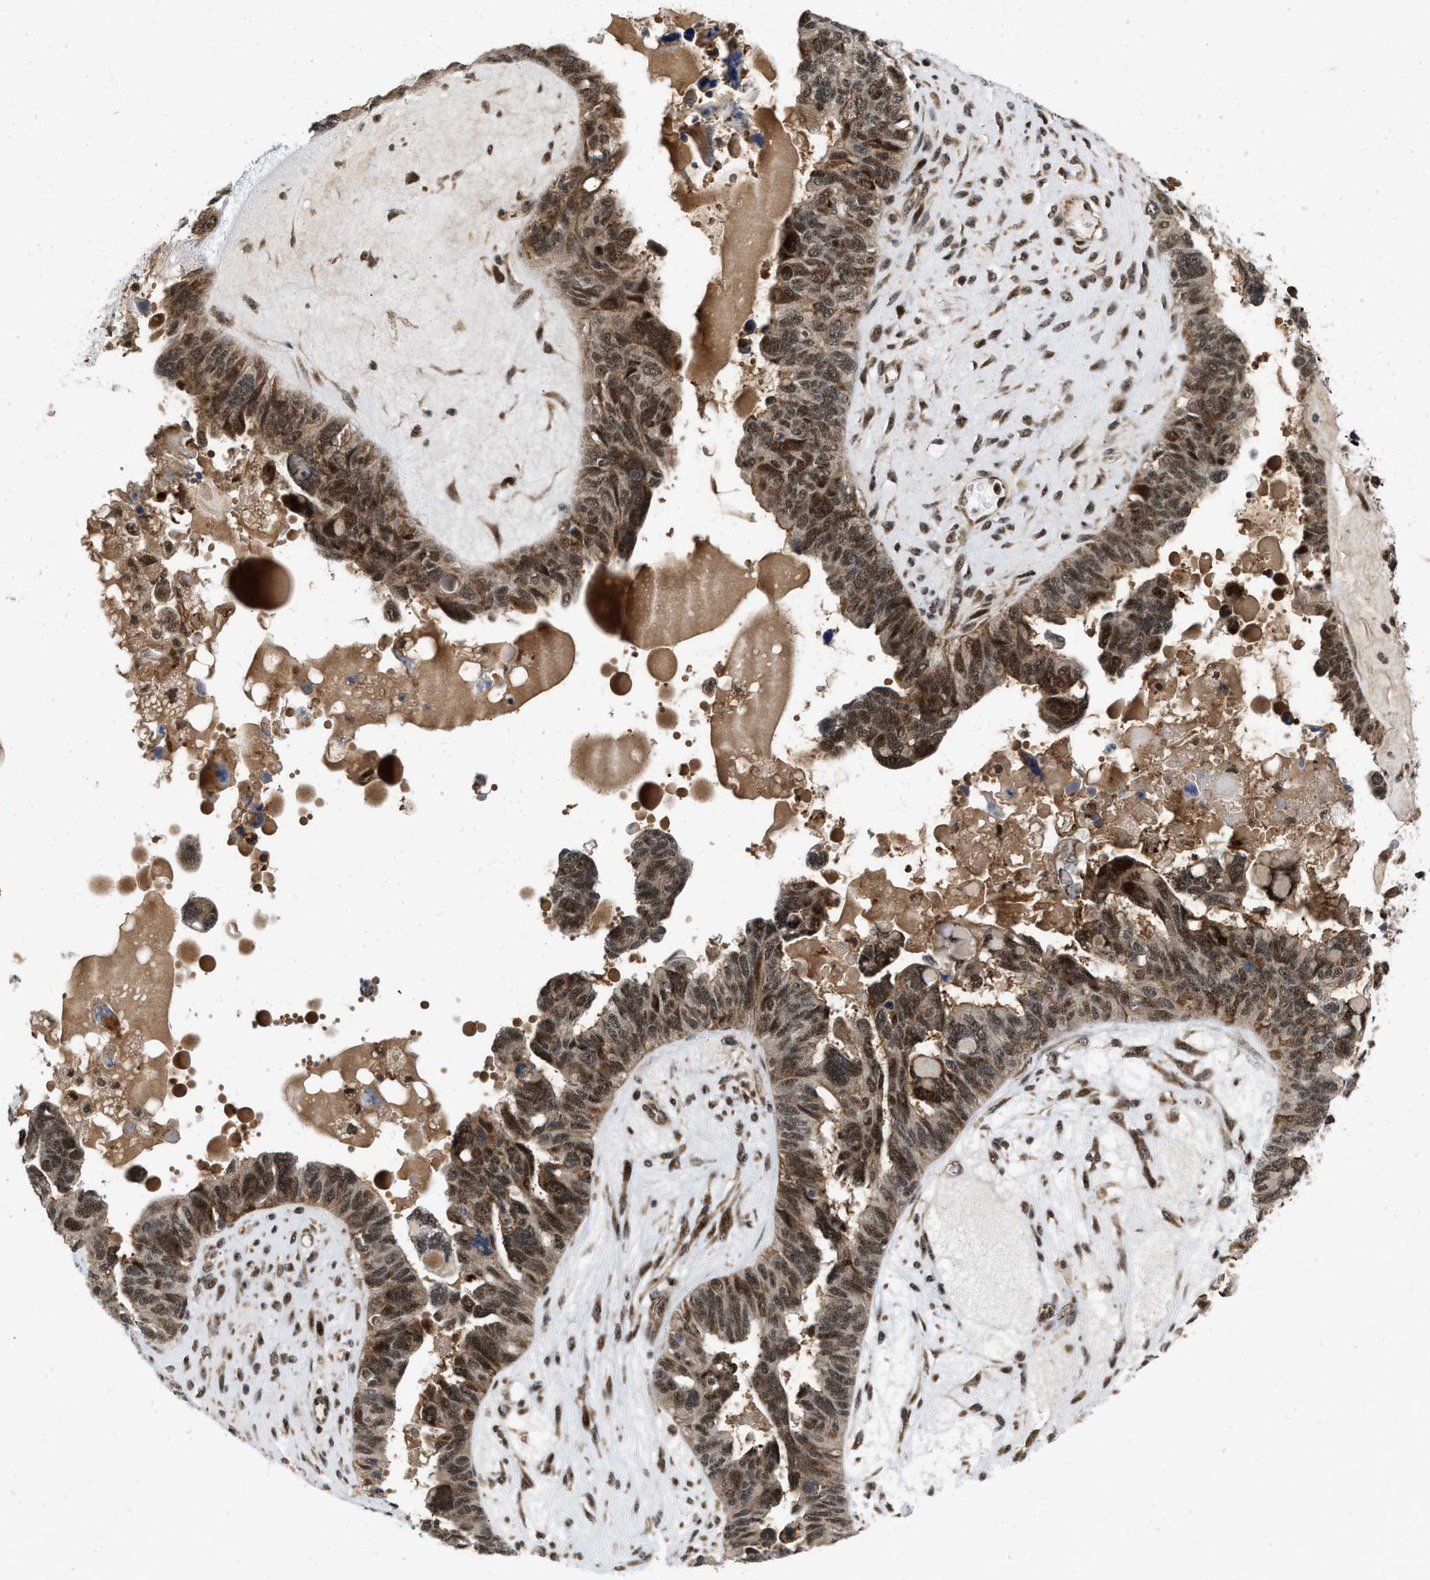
{"staining": {"intensity": "moderate", "quantity": ">75%", "location": "cytoplasmic/membranous,nuclear"}, "tissue": "ovarian cancer", "cell_type": "Tumor cells", "image_type": "cancer", "snomed": [{"axis": "morphology", "description": "Cystadenocarcinoma, serous, NOS"}, {"axis": "topography", "description": "Ovary"}], "caption": "Human serous cystadenocarcinoma (ovarian) stained with a protein marker reveals moderate staining in tumor cells.", "gene": "ANKRD11", "patient": {"sex": "female", "age": 79}}